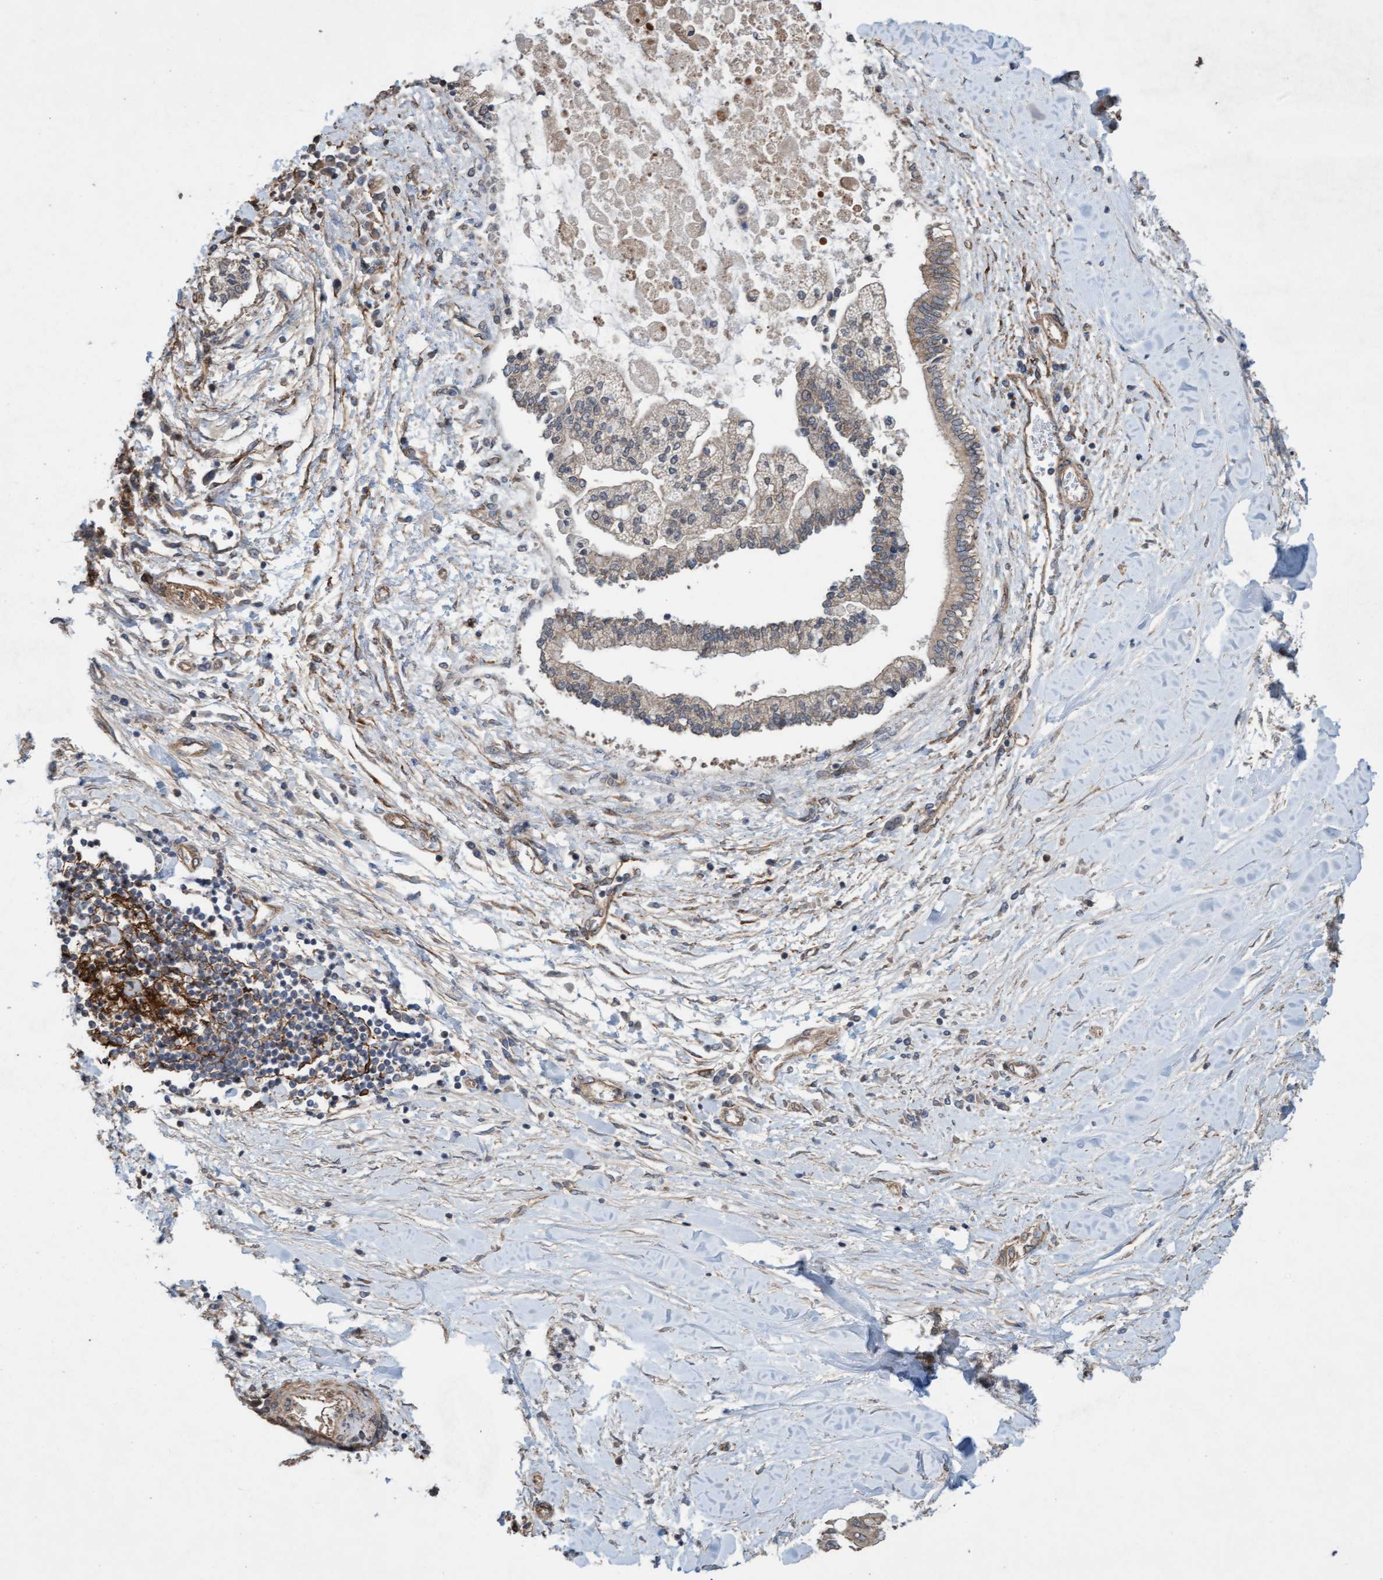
{"staining": {"intensity": "weak", "quantity": "25%-75%", "location": "cytoplasmic/membranous"}, "tissue": "liver cancer", "cell_type": "Tumor cells", "image_type": "cancer", "snomed": [{"axis": "morphology", "description": "Cholangiocarcinoma"}, {"axis": "topography", "description": "Liver"}], "caption": "Protein staining of liver cancer (cholangiocarcinoma) tissue demonstrates weak cytoplasmic/membranous staining in about 25%-75% of tumor cells.", "gene": "CDC42EP4", "patient": {"sex": "male", "age": 50}}